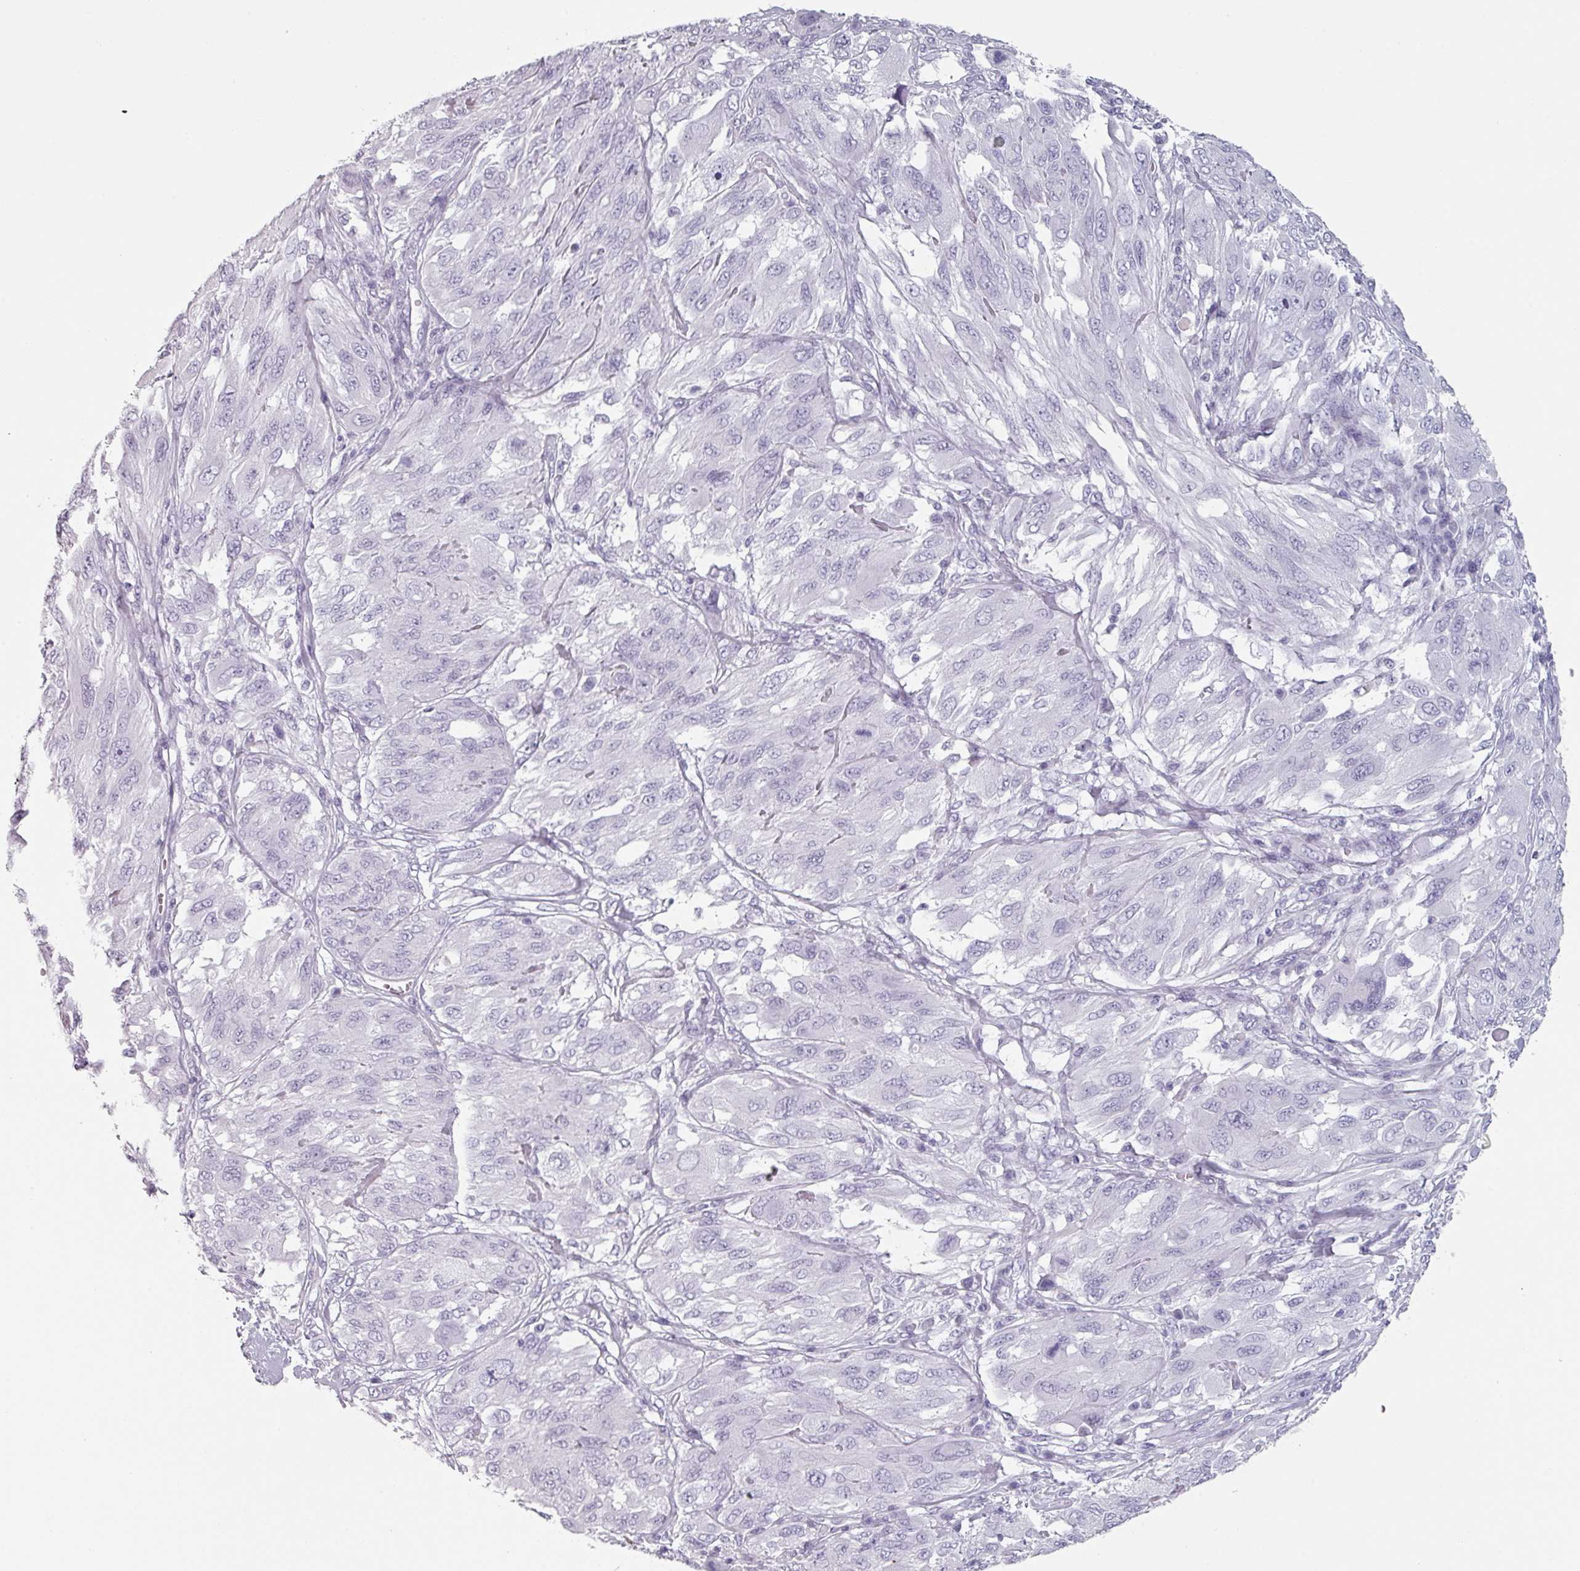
{"staining": {"intensity": "negative", "quantity": "none", "location": "none"}, "tissue": "melanoma", "cell_type": "Tumor cells", "image_type": "cancer", "snomed": [{"axis": "morphology", "description": "Malignant melanoma, NOS"}, {"axis": "topography", "description": "Skin"}], "caption": "Malignant melanoma stained for a protein using IHC demonstrates no staining tumor cells.", "gene": "SLC35G2", "patient": {"sex": "female", "age": 91}}